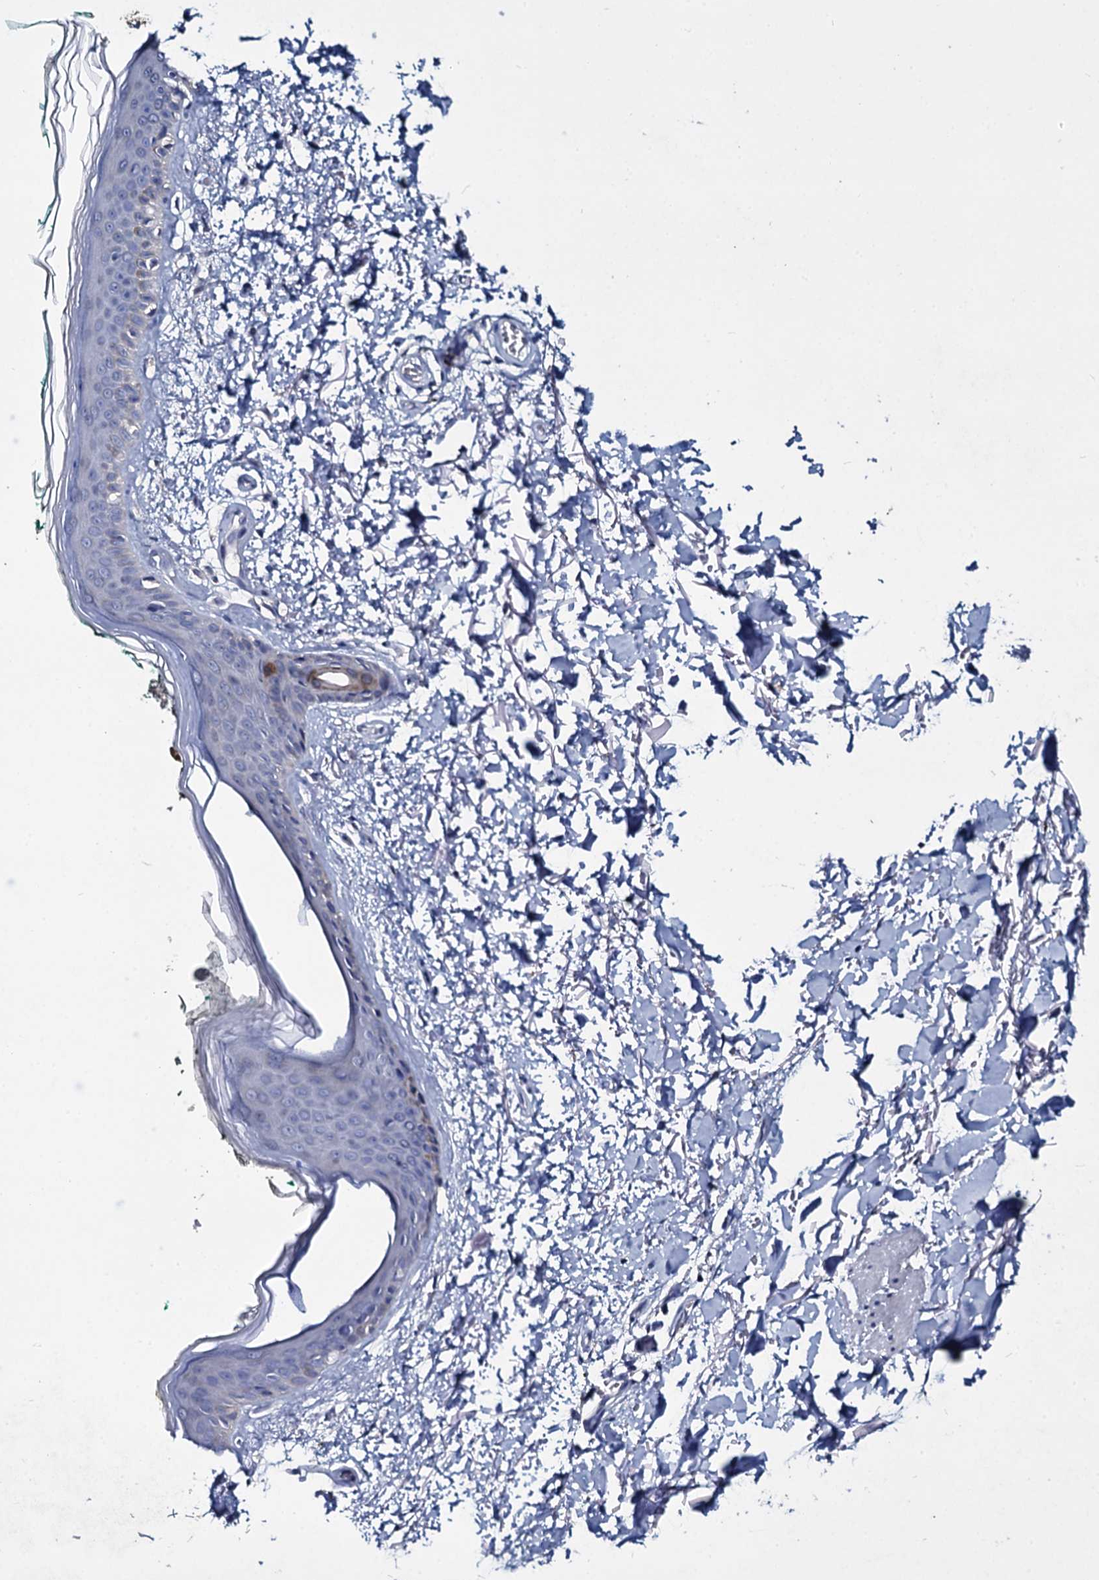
{"staining": {"intensity": "negative", "quantity": "none", "location": "none"}, "tissue": "skin", "cell_type": "Keratinocytes", "image_type": "normal", "snomed": [{"axis": "morphology", "description": "Normal tissue, NOS"}, {"axis": "topography", "description": "Skin"}], "caption": "Human skin stained for a protein using IHC displays no positivity in keratinocytes.", "gene": "TPGS2", "patient": {"sex": "male", "age": 62}}